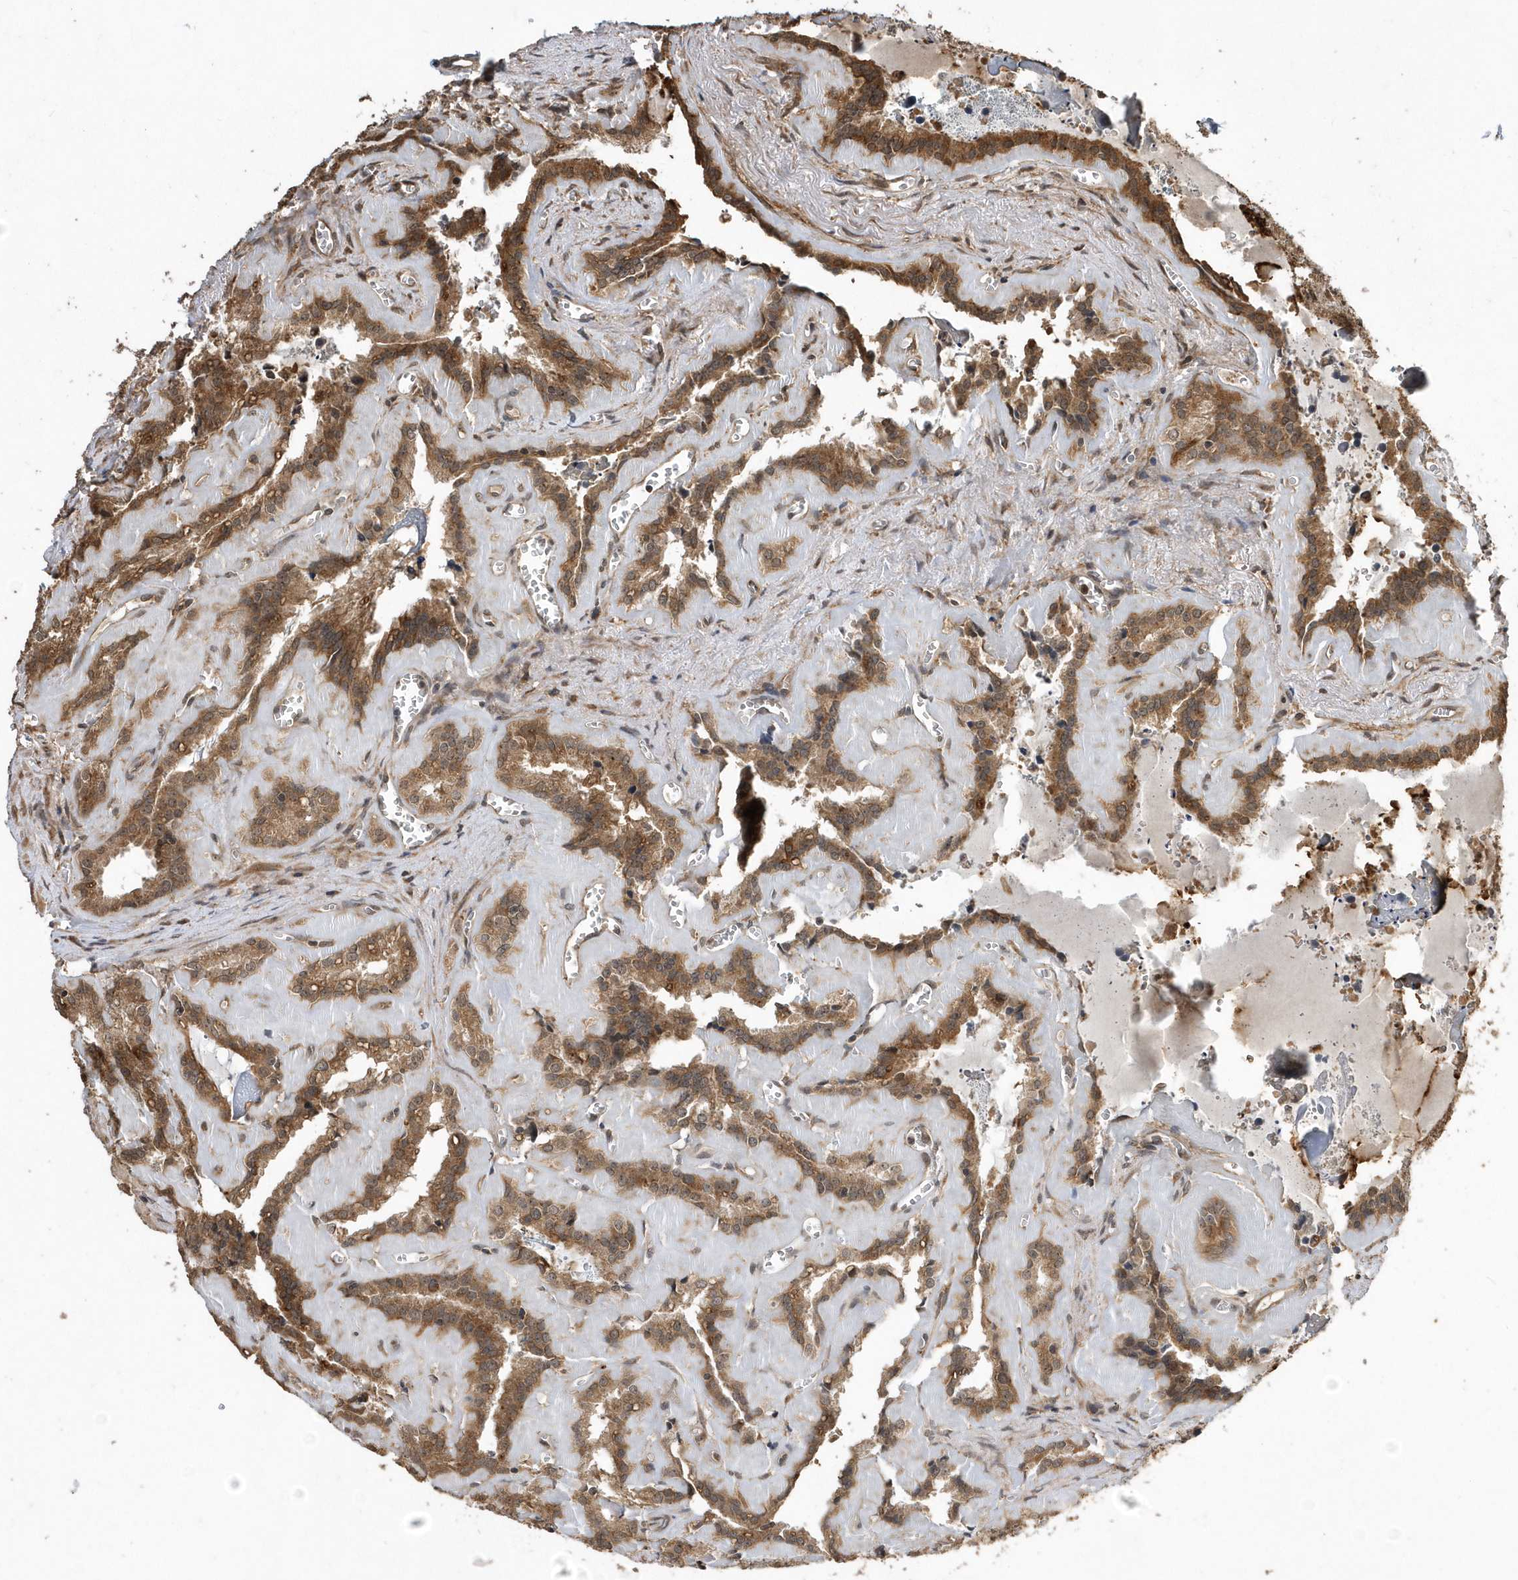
{"staining": {"intensity": "moderate", "quantity": ">75%", "location": "cytoplasmic/membranous"}, "tissue": "seminal vesicle", "cell_type": "Glandular cells", "image_type": "normal", "snomed": [{"axis": "morphology", "description": "Normal tissue, NOS"}, {"axis": "topography", "description": "Prostate"}, {"axis": "topography", "description": "Seminal veicle"}], "caption": "IHC histopathology image of unremarkable seminal vesicle: human seminal vesicle stained using immunohistochemistry (IHC) demonstrates medium levels of moderate protein expression localized specifically in the cytoplasmic/membranous of glandular cells, appearing as a cytoplasmic/membranous brown color.", "gene": "WASHC5", "patient": {"sex": "male", "age": 59}}